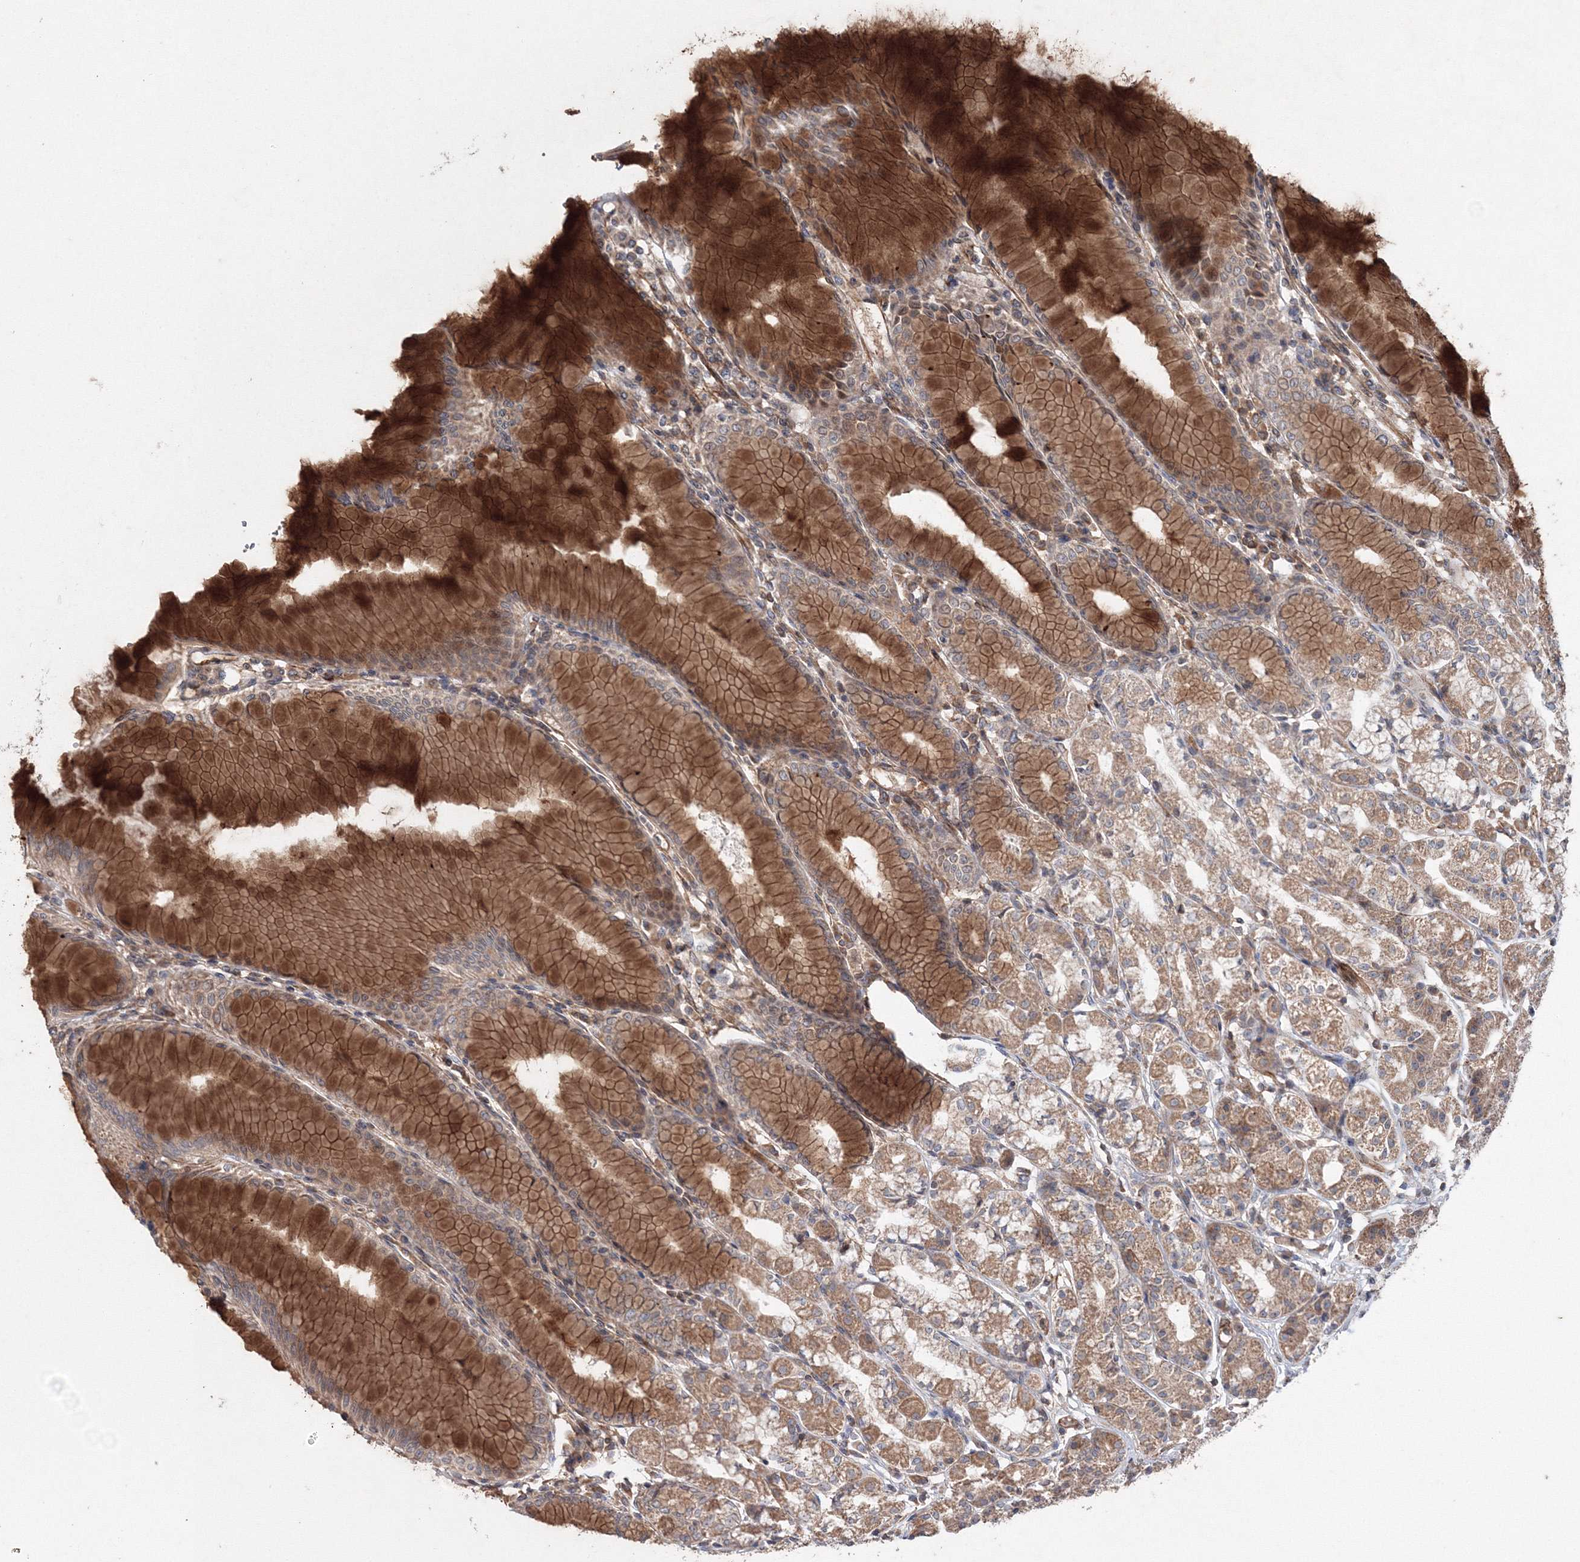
{"staining": {"intensity": "strong", "quantity": ">75%", "location": "cytoplasmic/membranous"}, "tissue": "stomach", "cell_type": "Glandular cells", "image_type": "normal", "snomed": [{"axis": "morphology", "description": "Normal tissue, NOS"}, {"axis": "topography", "description": "Stomach"}], "caption": "This histopathology image displays unremarkable stomach stained with IHC to label a protein in brown. The cytoplasmic/membranous of glandular cells show strong positivity for the protein. Nuclei are counter-stained blue.", "gene": "NOA1", "patient": {"sex": "female", "age": 57}}